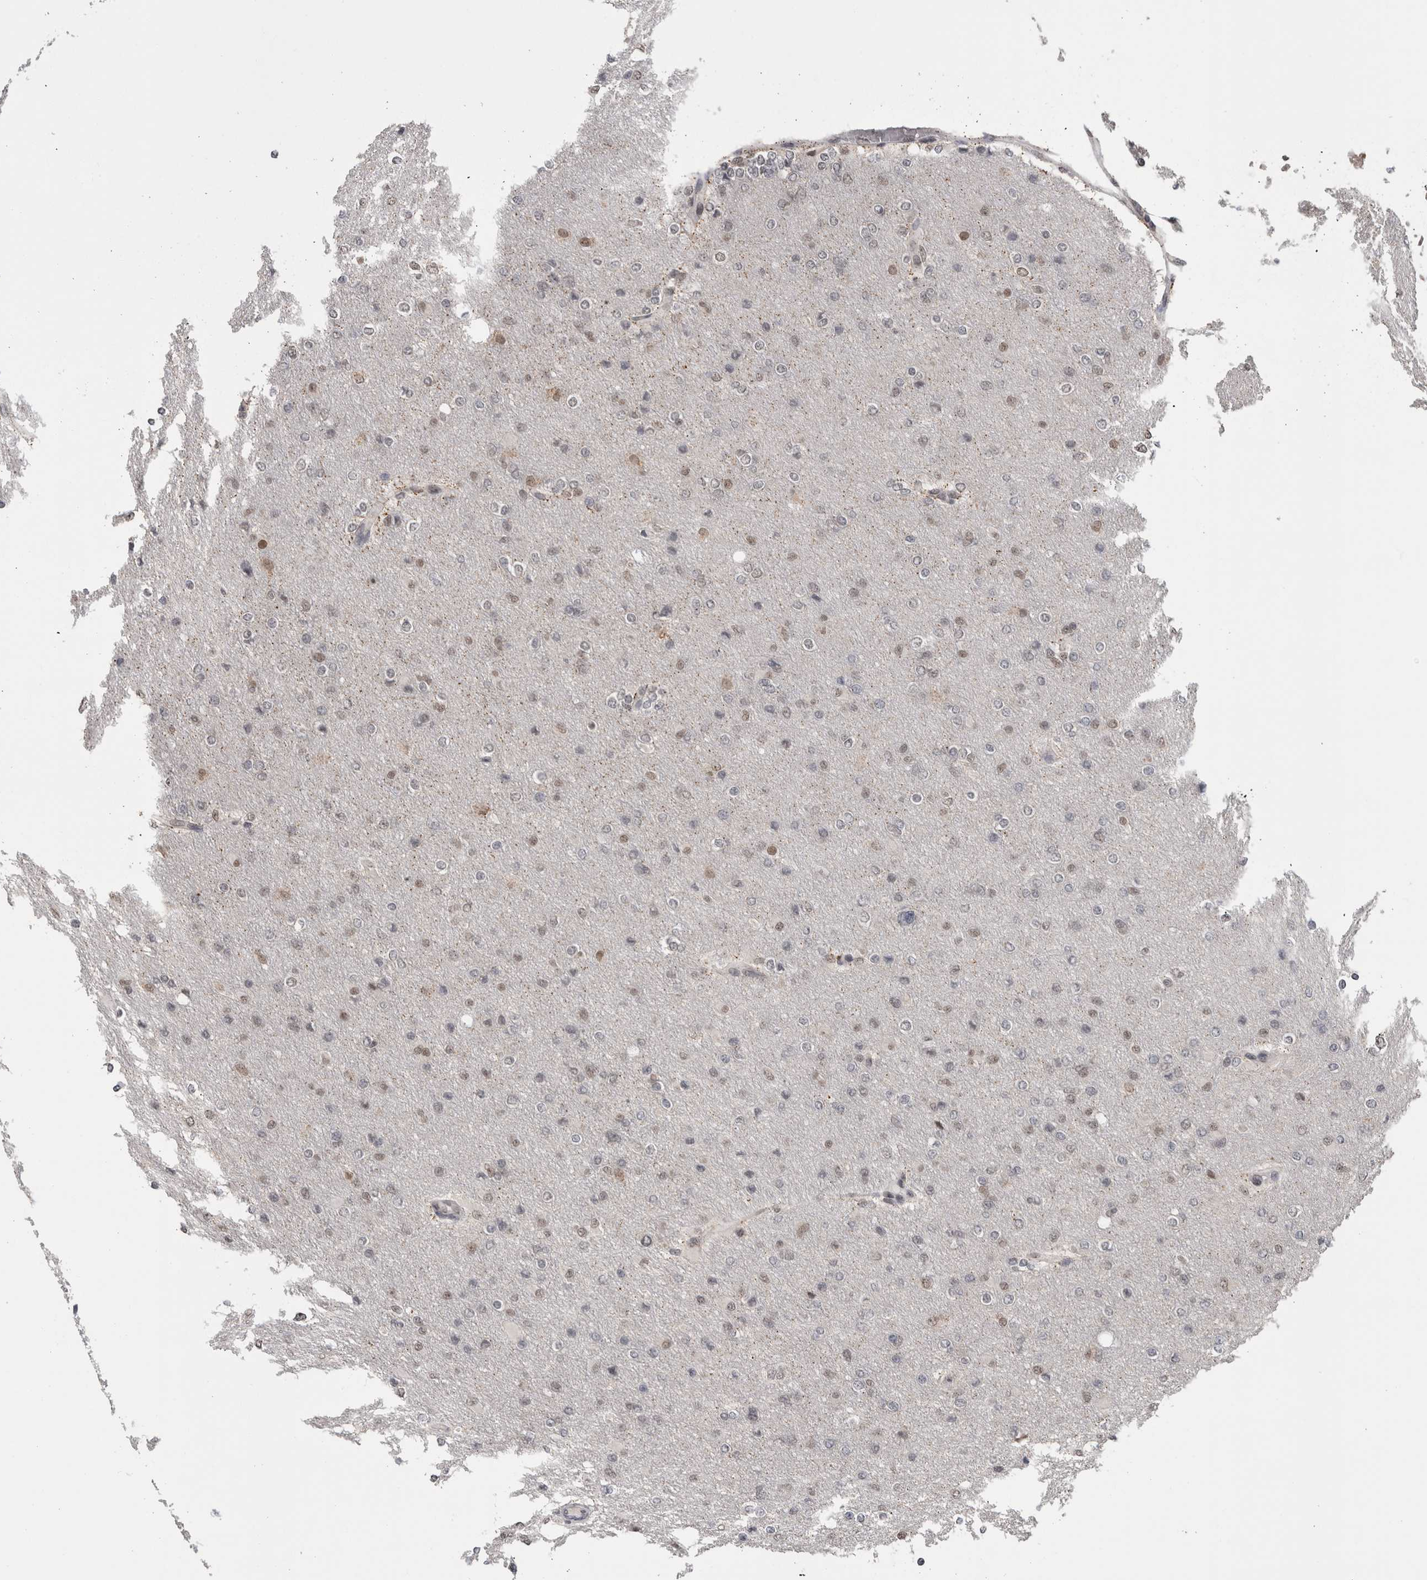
{"staining": {"intensity": "weak", "quantity": "<25%", "location": "nuclear"}, "tissue": "glioma", "cell_type": "Tumor cells", "image_type": "cancer", "snomed": [{"axis": "morphology", "description": "Glioma, malignant, High grade"}, {"axis": "topography", "description": "Cerebral cortex"}], "caption": "Micrograph shows no protein staining in tumor cells of glioma tissue.", "gene": "CPSF2", "patient": {"sex": "female", "age": 36}}